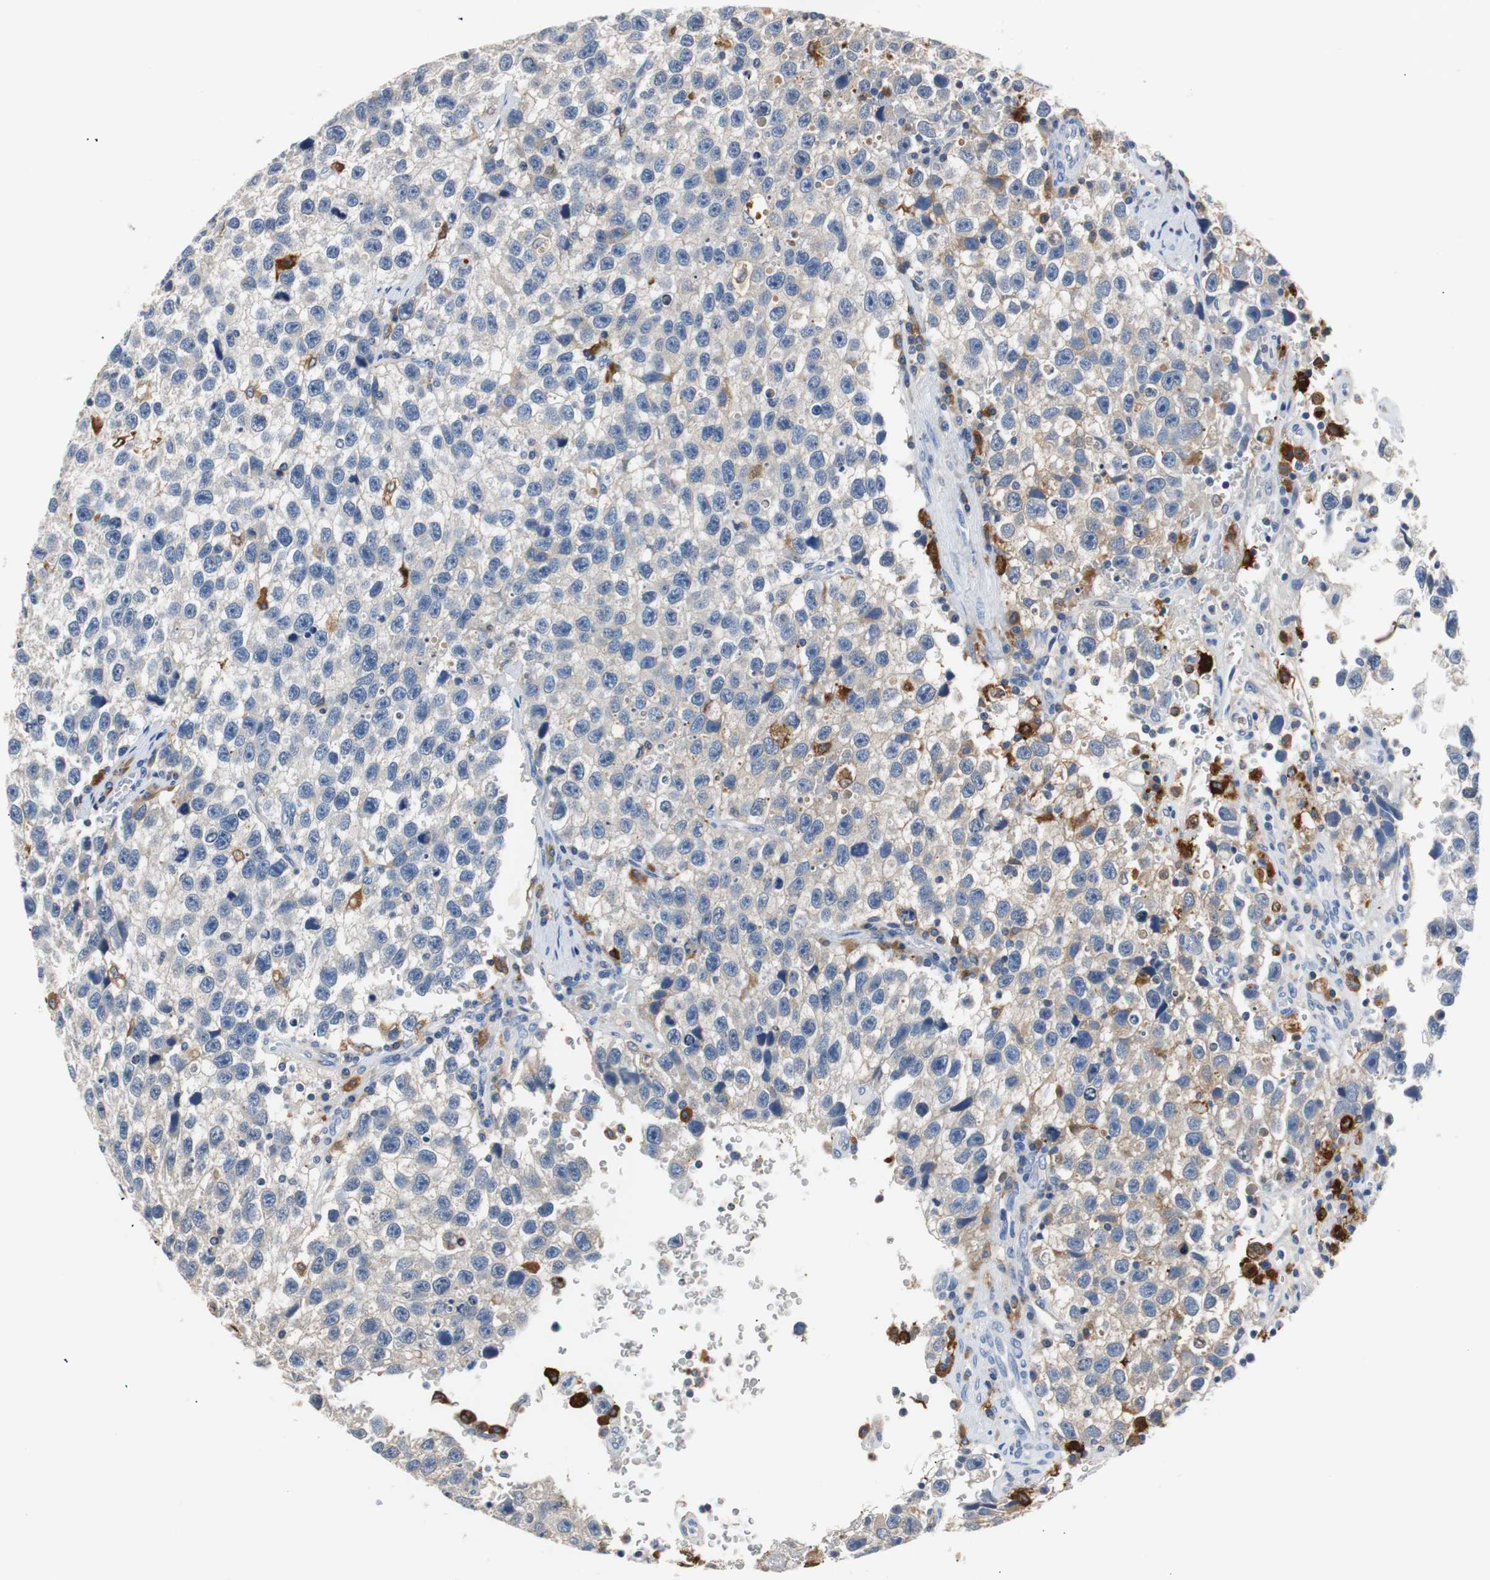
{"staining": {"intensity": "negative", "quantity": "none", "location": "none"}, "tissue": "testis cancer", "cell_type": "Tumor cells", "image_type": "cancer", "snomed": [{"axis": "morphology", "description": "Seminoma, NOS"}, {"axis": "topography", "description": "Testis"}], "caption": "High magnification brightfield microscopy of seminoma (testis) stained with DAB (3,3'-diaminobenzidine) (brown) and counterstained with hematoxylin (blue): tumor cells show no significant staining.", "gene": "PI15", "patient": {"sex": "male", "age": 33}}